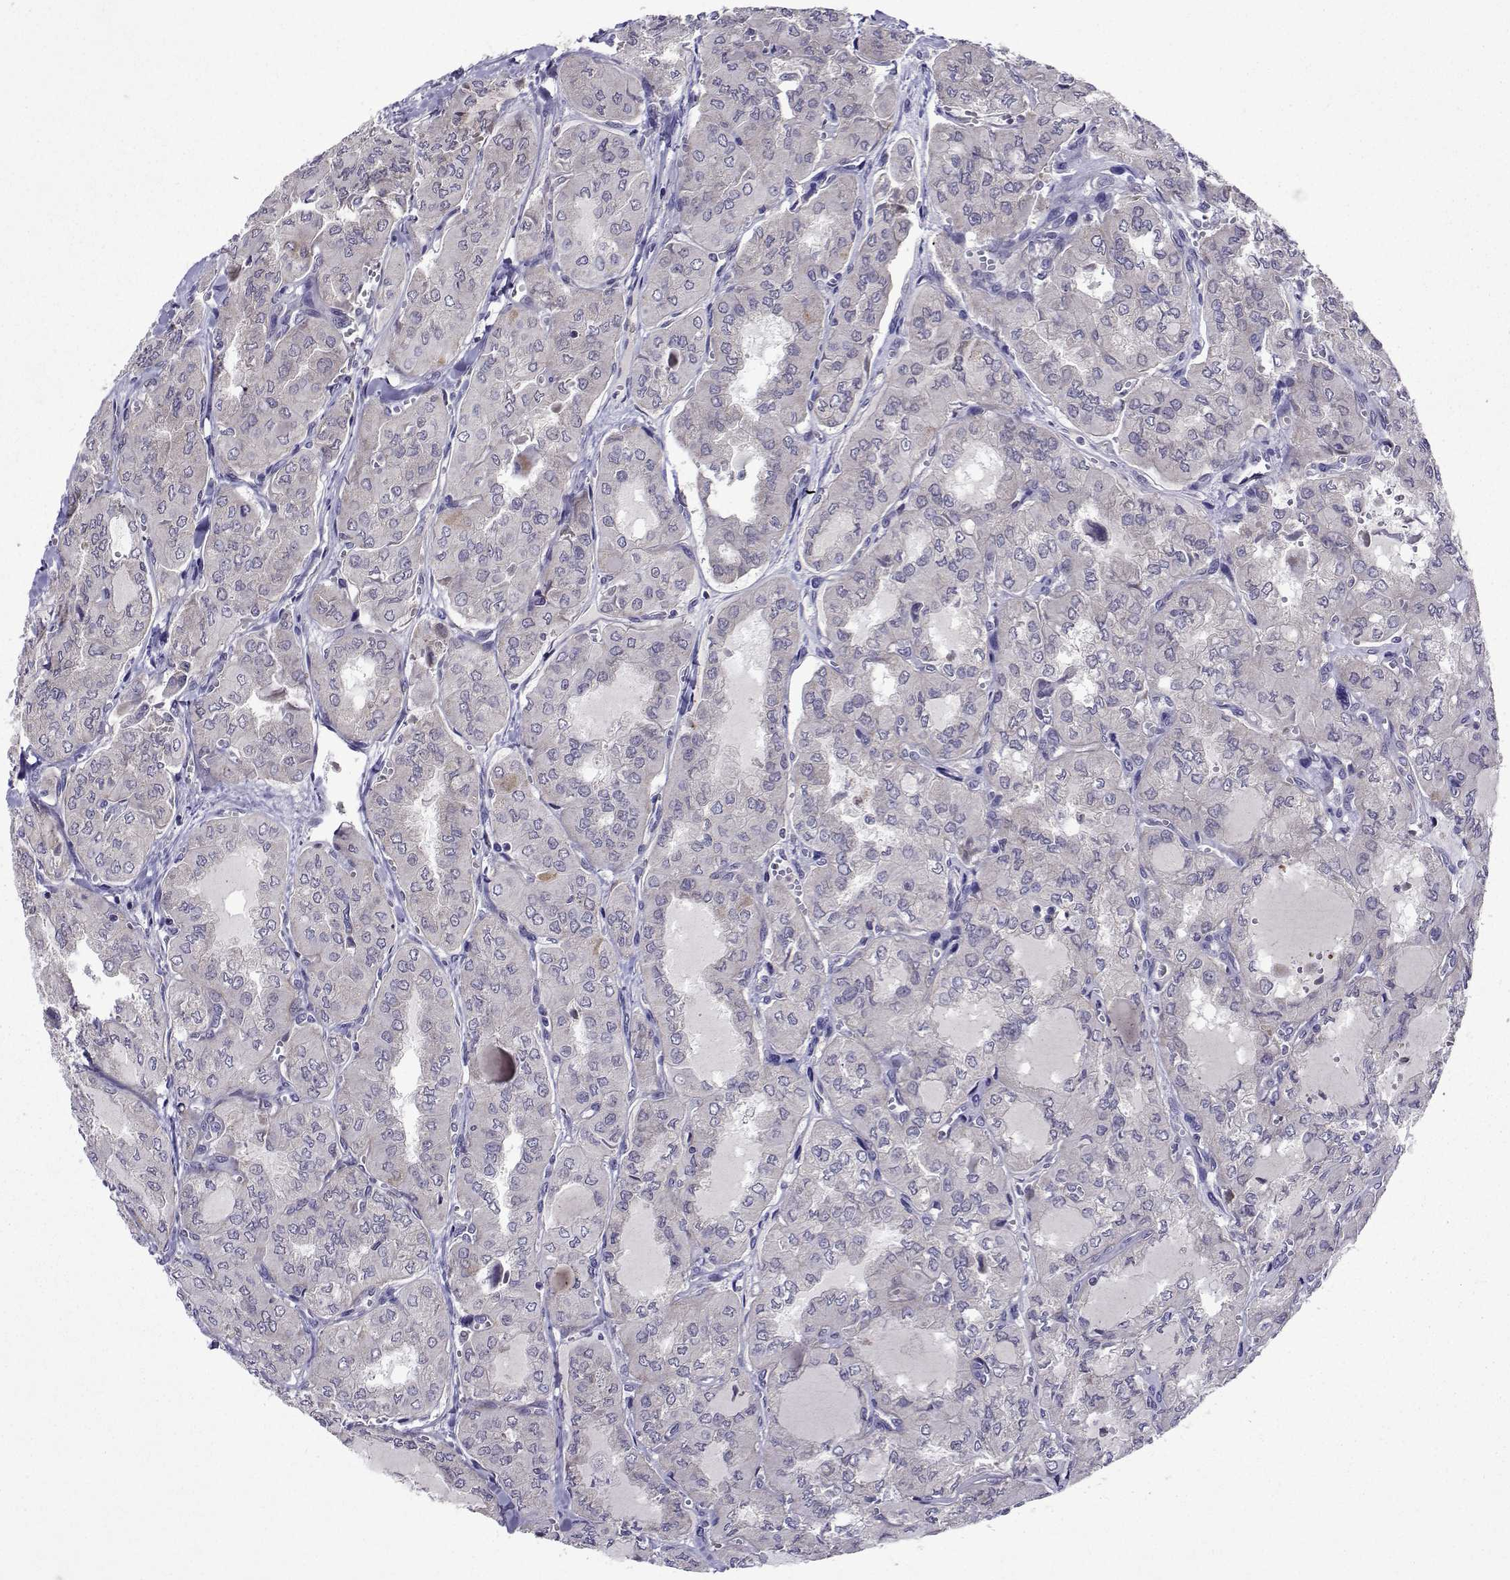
{"staining": {"intensity": "negative", "quantity": "none", "location": "none"}, "tissue": "thyroid cancer", "cell_type": "Tumor cells", "image_type": "cancer", "snomed": [{"axis": "morphology", "description": "Papillary adenocarcinoma, NOS"}, {"axis": "topography", "description": "Thyroid gland"}], "caption": "The image exhibits no significant expression in tumor cells of thyroid cancer (papillary adenocarcinoma).", "gene": "TARBP2", "patient": {"sex": "male", "age": 20}}